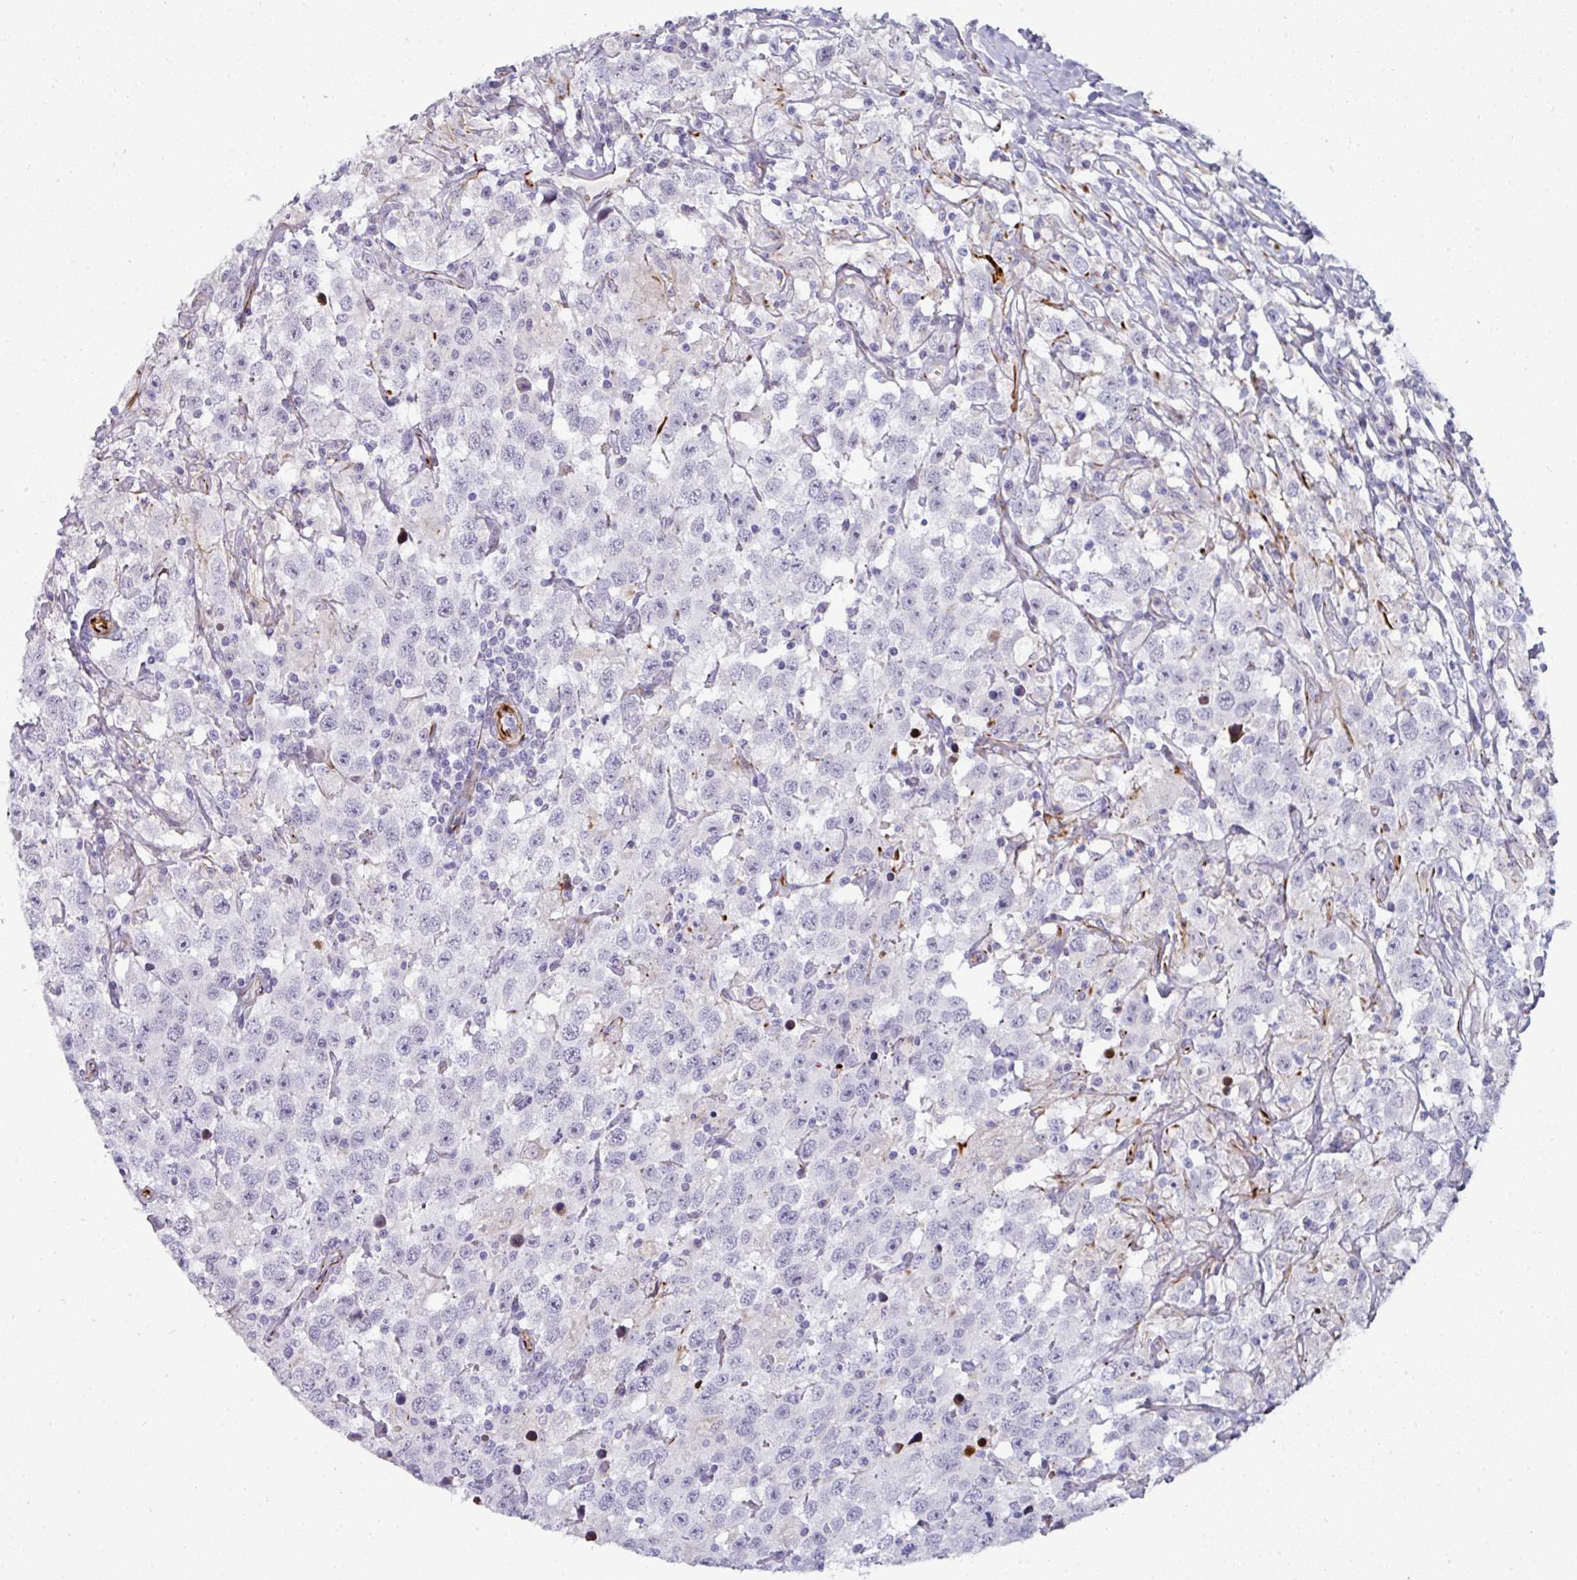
{"staining": {"intensity": "negative", "quantity": "none", "location": "none"}, "tissue": "testis cancer", "cell_type": "Tumor cells", "image_type": "cancer", "snomed": [{"axis": "morphology", "description": "Seminoma, NOS"}, {"axis": "topography", "description": "Testis"}], "caption": "Testis seminoma was stained to show a protein in brown. There is no significant expression in tumor cells.", "gene": "TMPRSS9", "patient": {"sex": "male", "age": 41}}